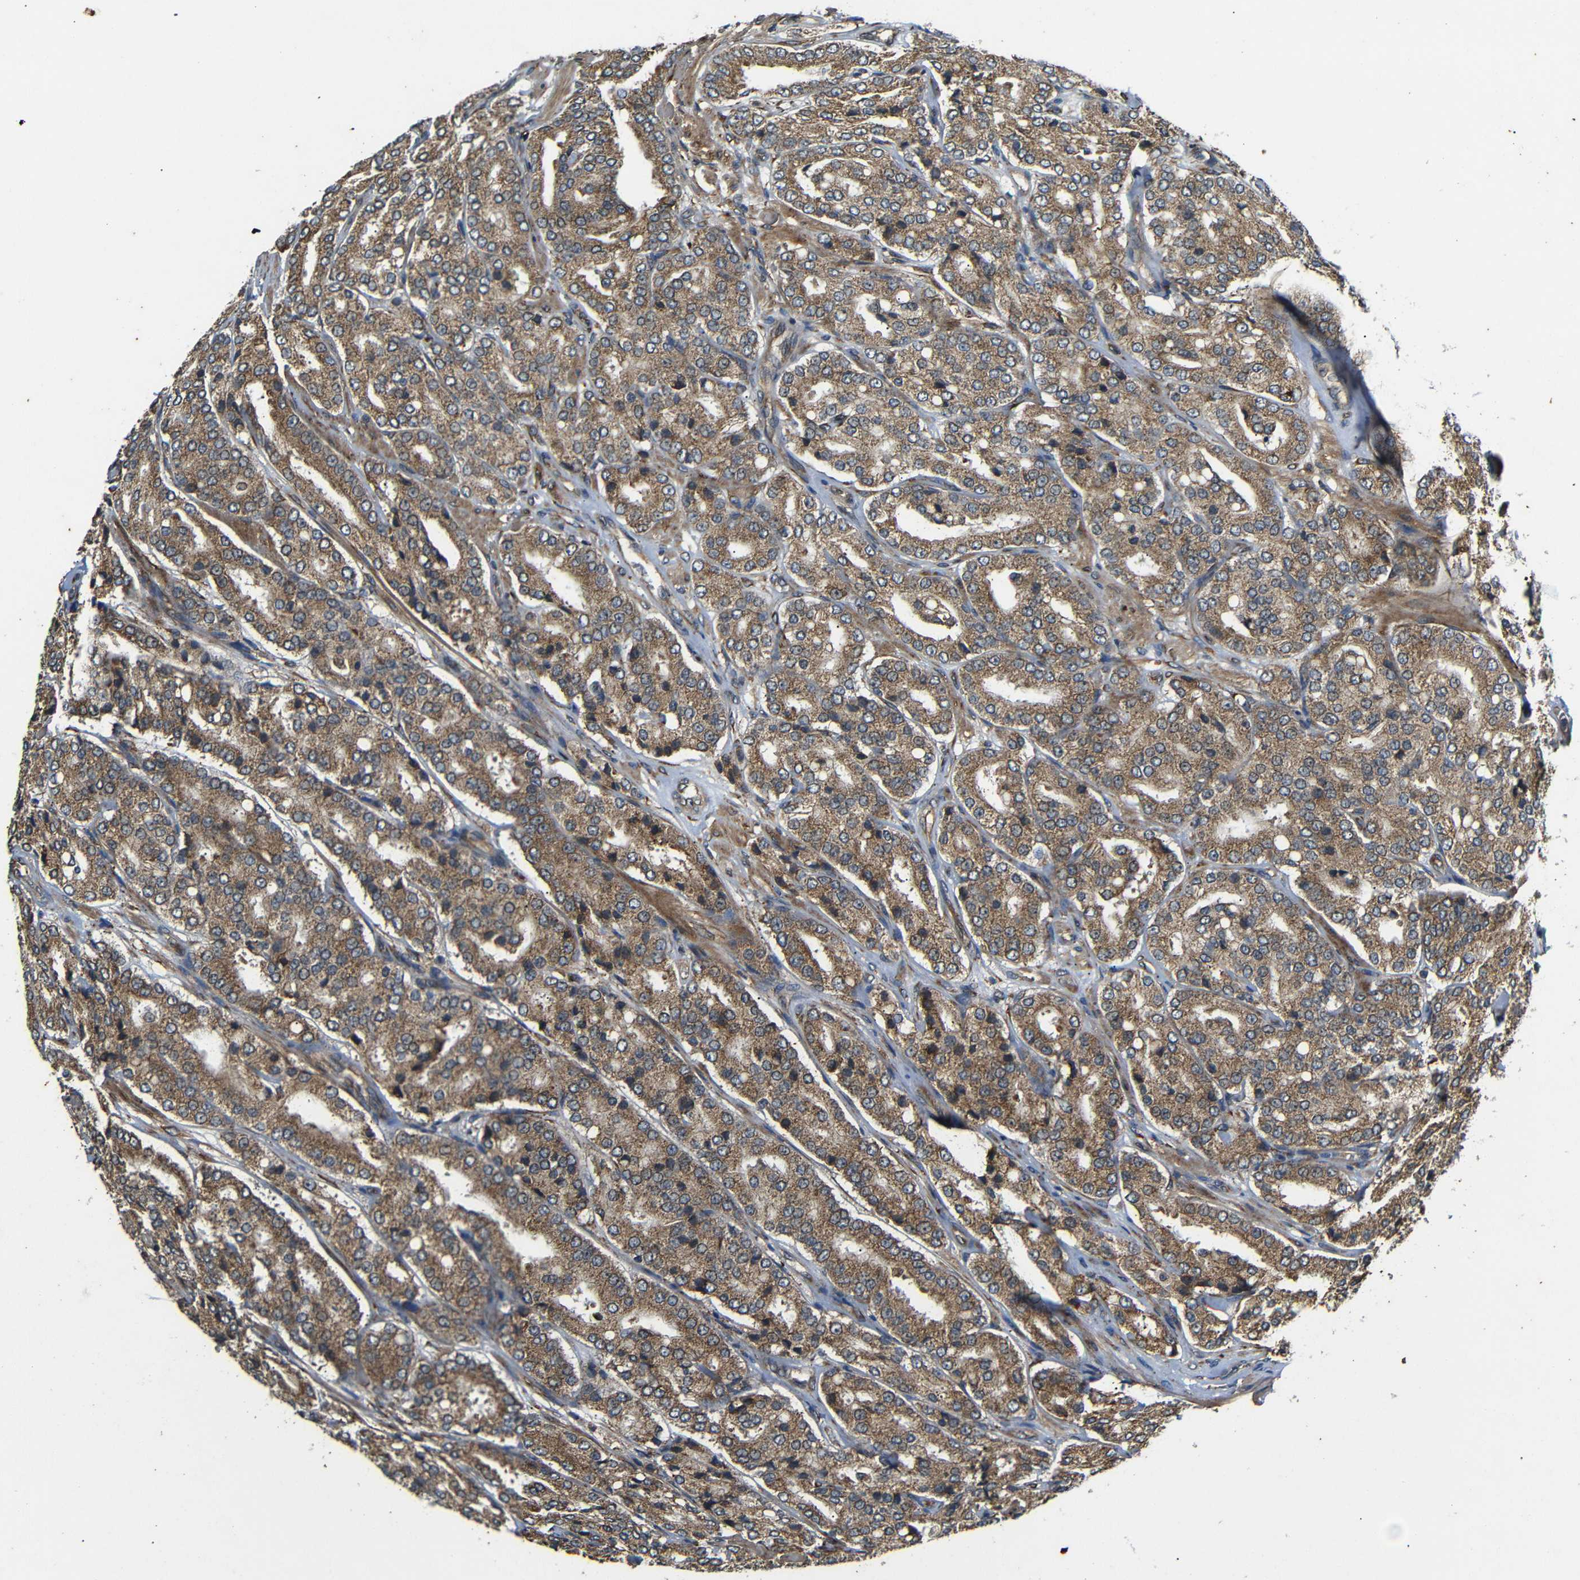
{"staining": {"intensity": "moderate", "quantity": ">75%", "location": "cytoplasmic/membranous"}, "tissue": "prostate cancer", "cell_type": "Tumor cells", "image_type": "cancer", "snomed": [{"axis": "morphology", "description": "Adenocarcinoma, High grade"}, {"axis": "topography", "description": "Prostate"}], "caption": "Human adenocarcinoma (high-grade) (prostate) stained with a brown dye displays moderate cytoplasmic/membranous positive staining in approximately >75% of tumor cells.", "gene": "TRPC1", "patient": {"sex": "male", "age": 65}}